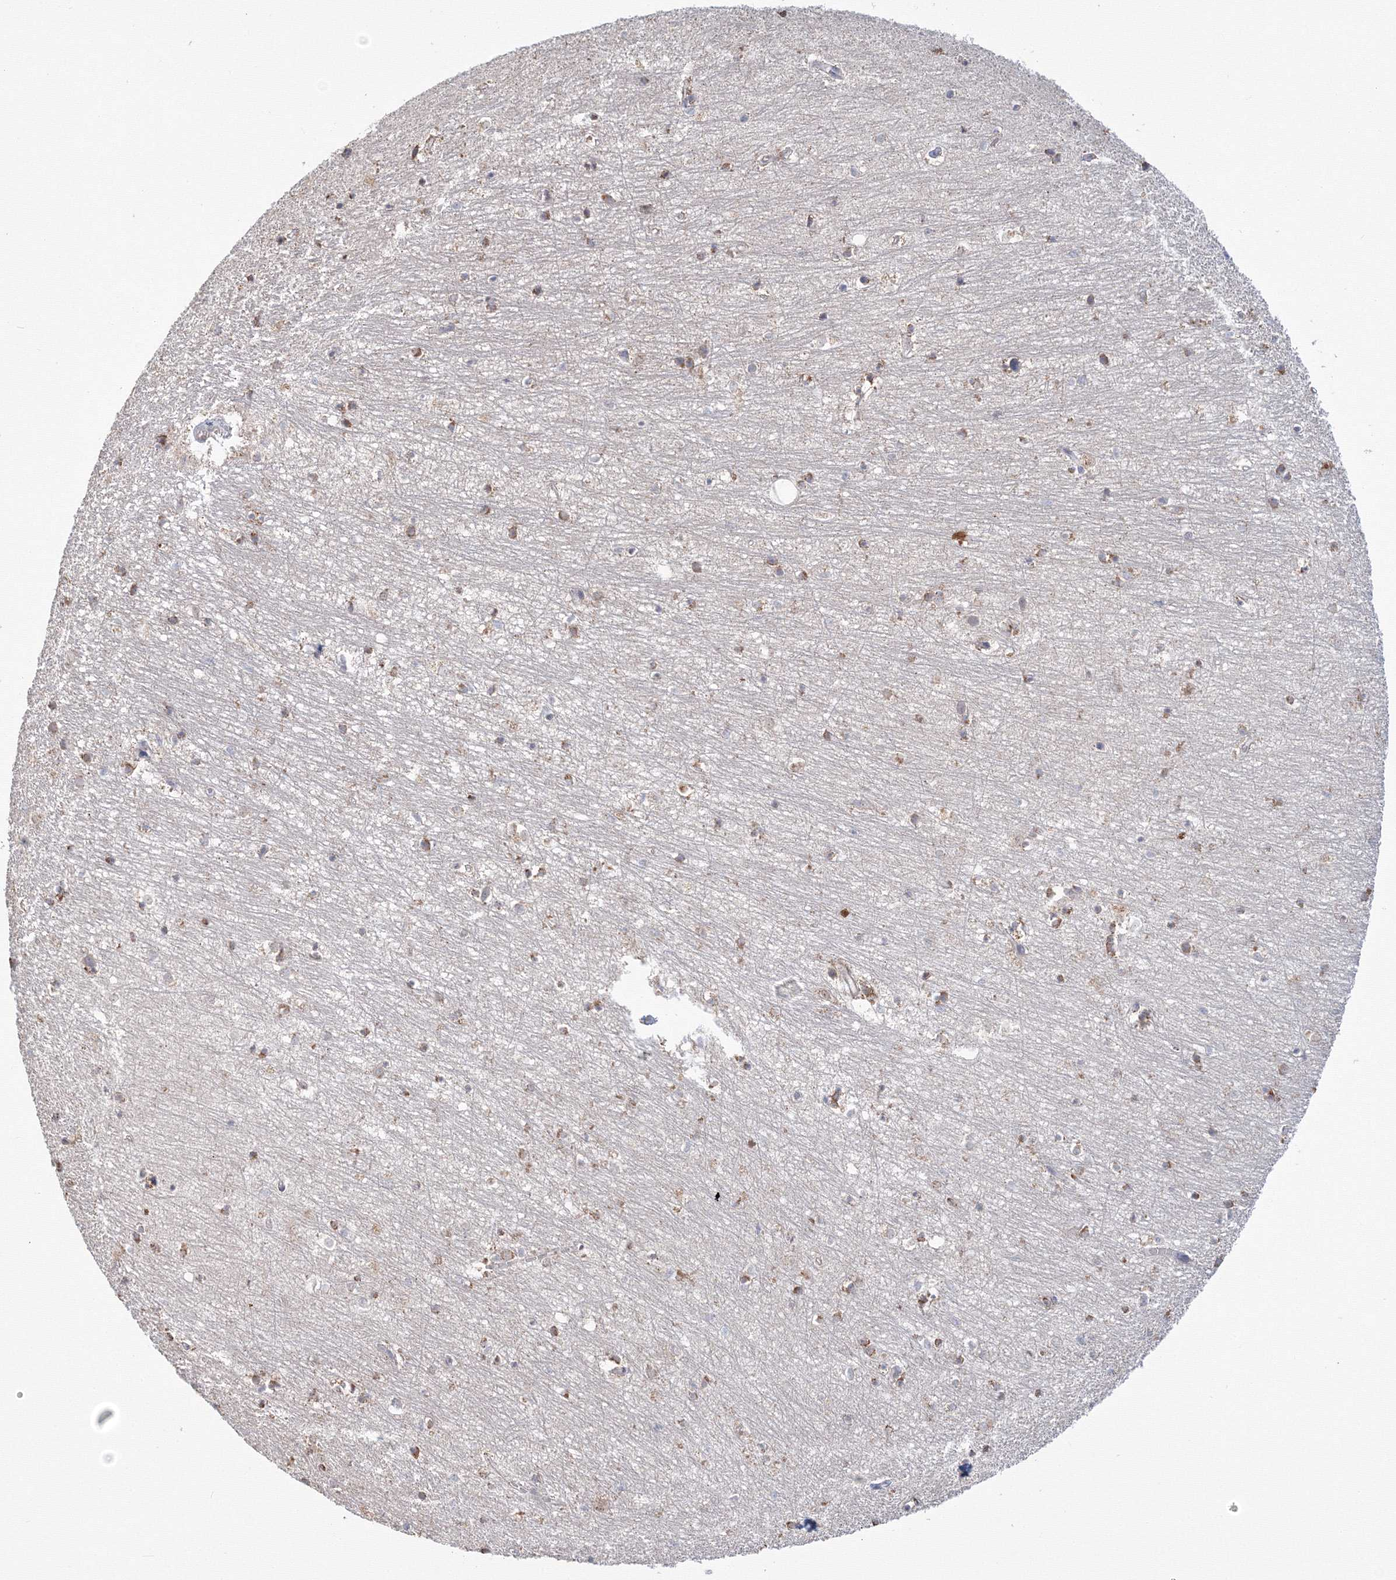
{"staining": {"intensity": "moderate", "quantity": "25%-75%", "location": "cytoplasmic/membranous"}, "tissue": "hippocampus", "cell_type": "Glial cells", "image_type": "normal", "snomed": [{"axis": "morphology", "description": "Normal tissue, NOS"}, {"axis": "topography", "description": "Hippocampus"}], "caption": "A brown stain labels moderate cytoplasmic/membranous expression of a protein in glial cells of benign human hippocampus.", "gene": "DHRS12", "patient": {"sex": "female", "age": 64}}